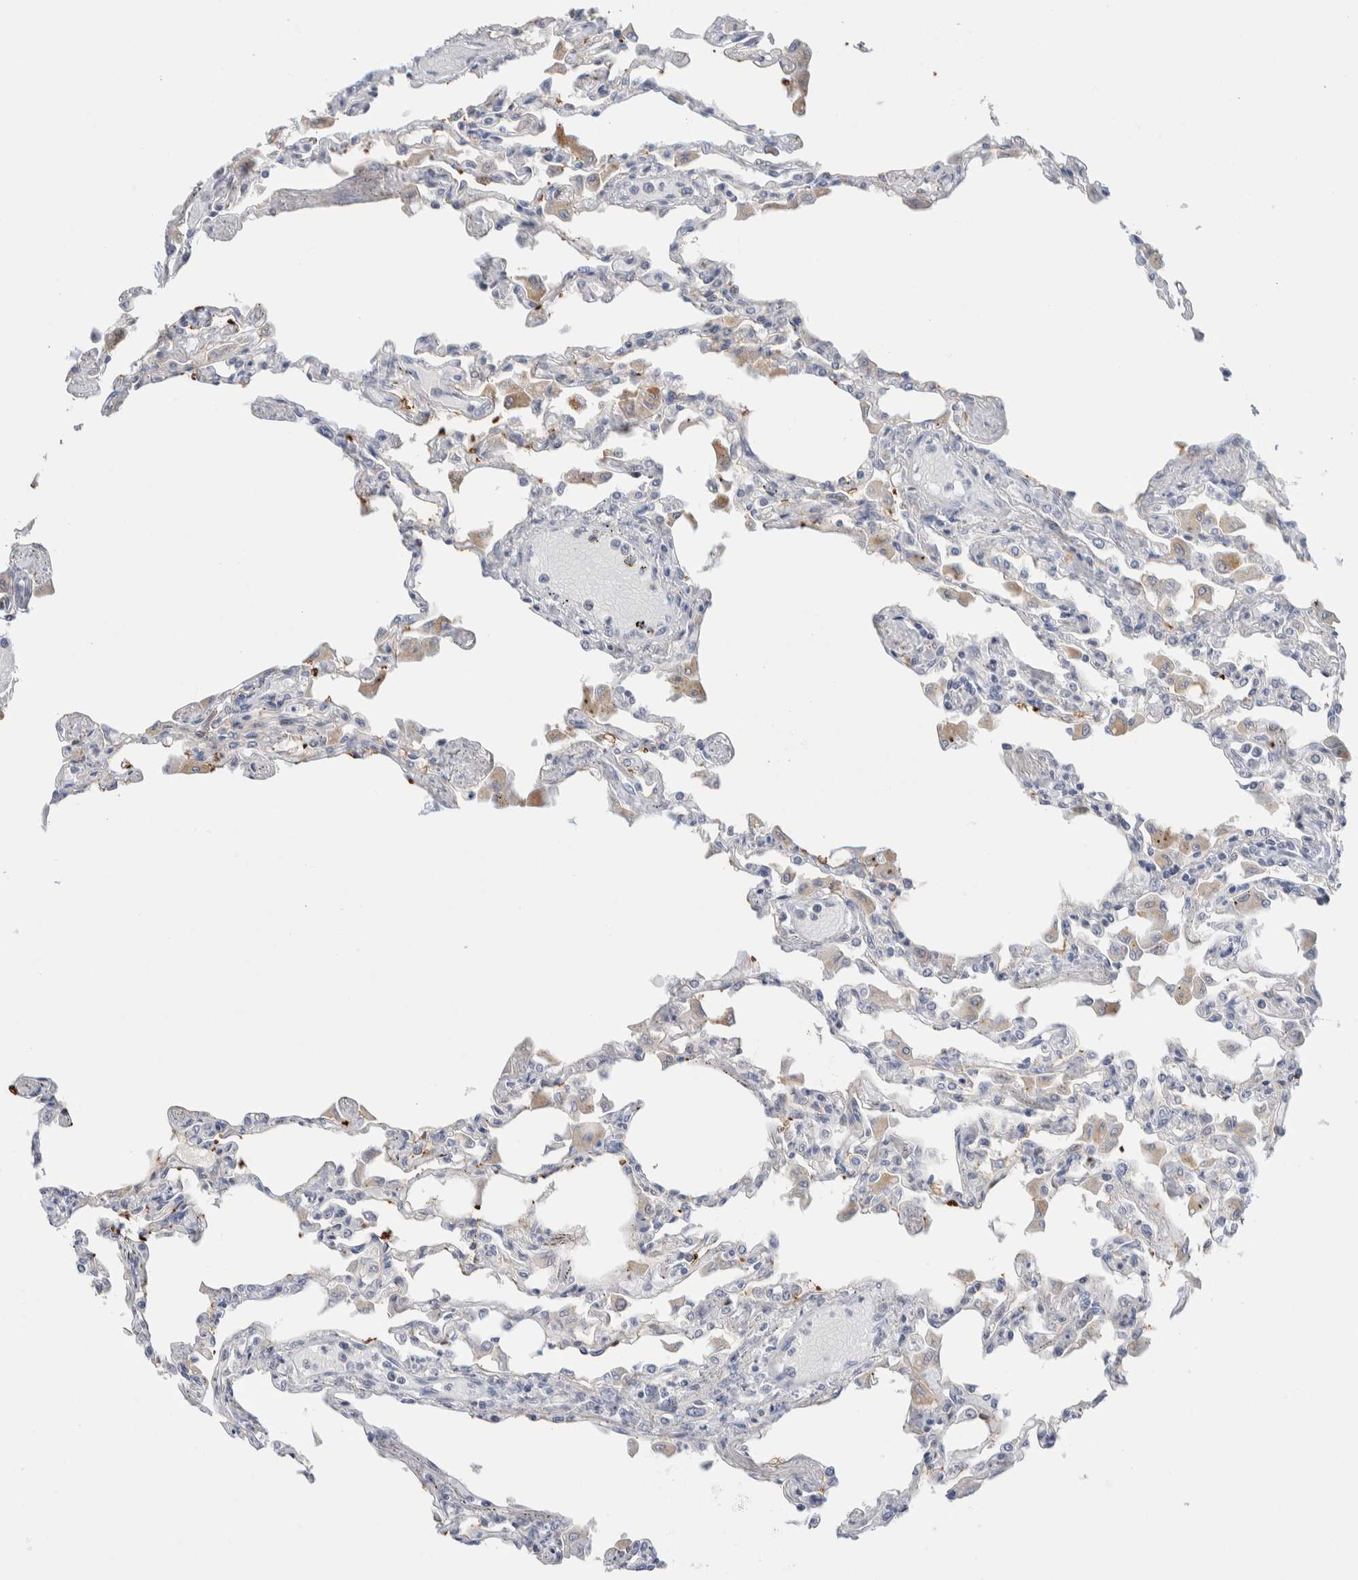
{"staining": {"intensity": "negative", "quantity": "none", "location": "none"}, "tissue": "lung", "cell_type": "Alveolar cells", "image_type": "normal", "snomed": [{"axis": "morphology", "description": "Normal tissue, NOS"}, {"axis": "topography", "description": "Bronchus"}, {"axis": "topography", "description": "Lung"}], "caption": "An image of lung stained for a protein demonstrates no brown staining in alveolar cells. (DAB (3,3'-diaminobenzidine) immunohistochemistry (IHC) with hematoxylin counter stain).", "gene": "DNAJB6", "patient": {"sex": "female", "age": 49}}